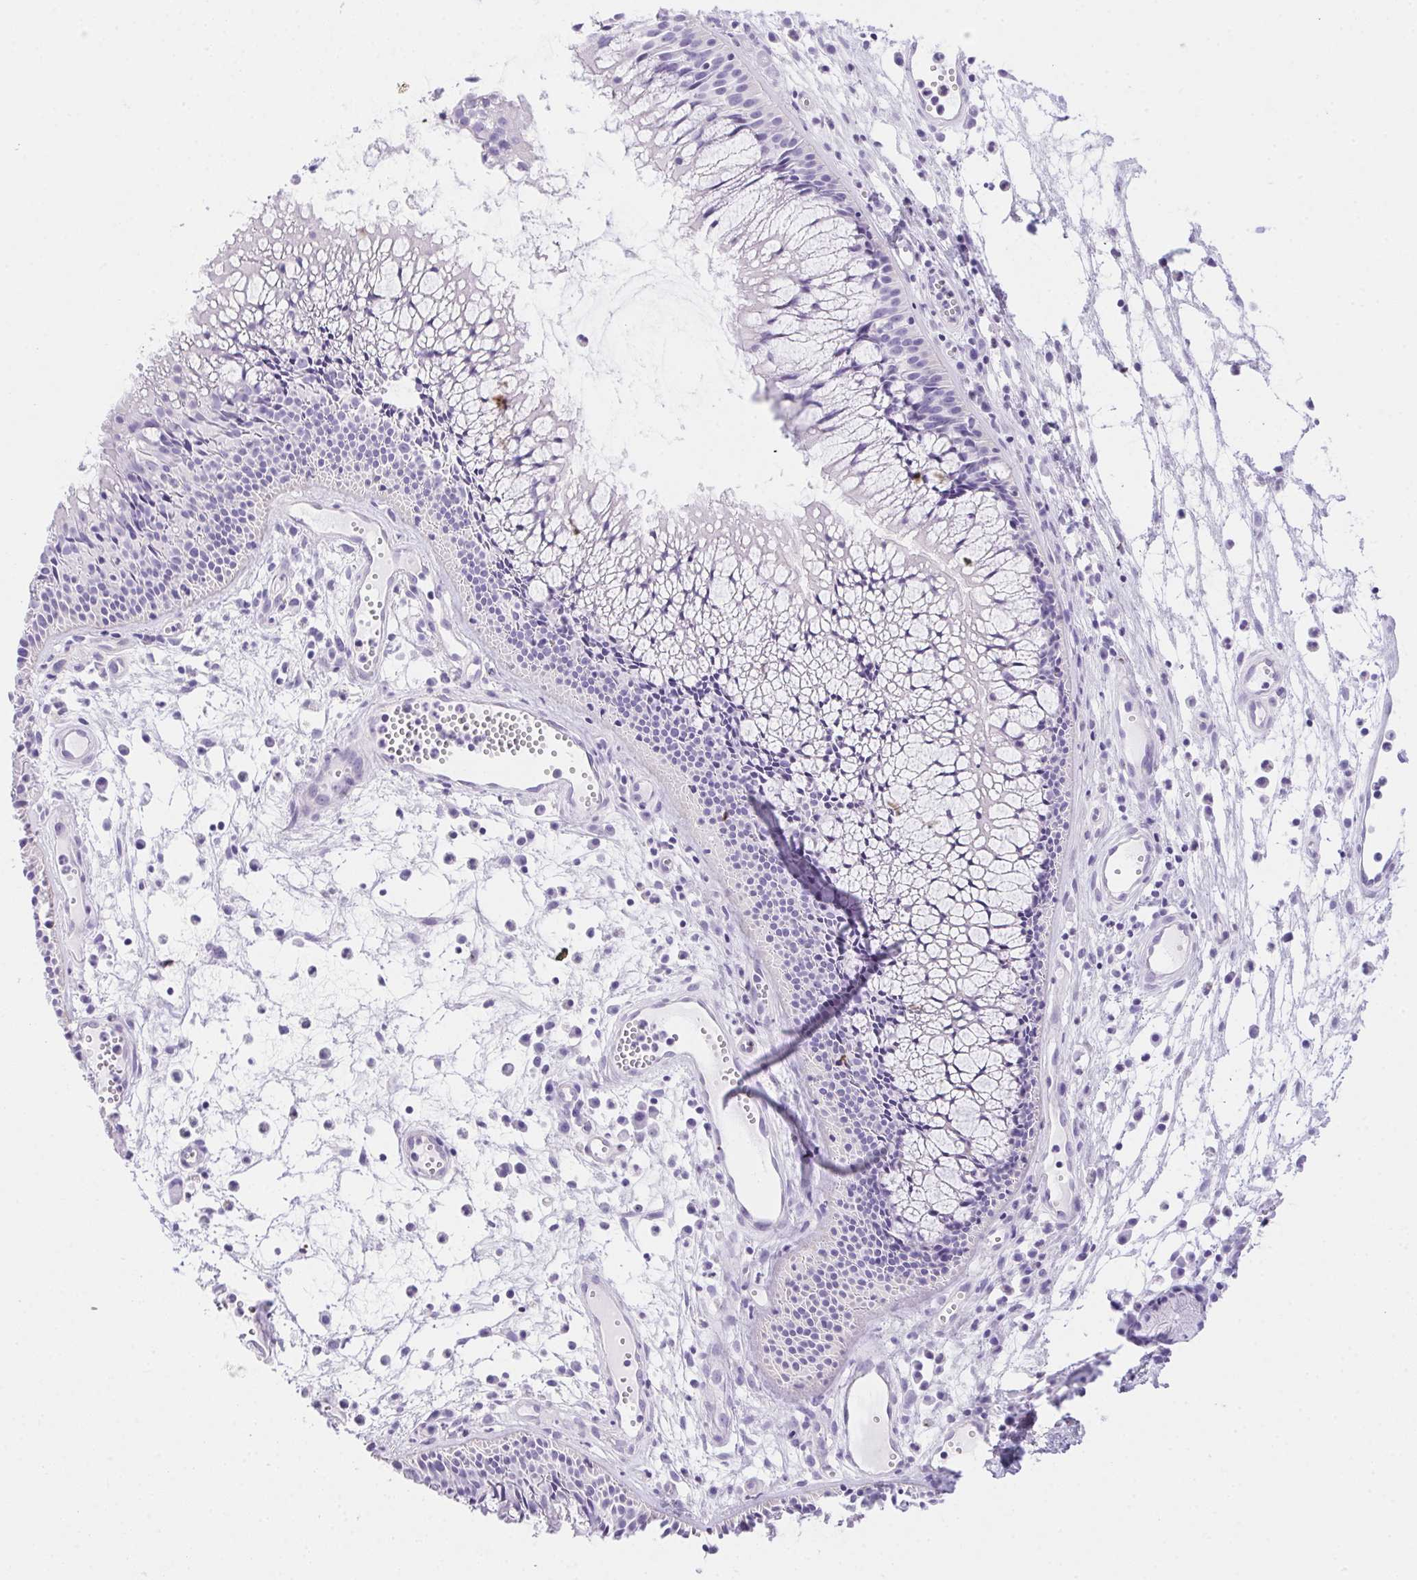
{"staining": {"intensity": "negative", "quantity": "none", "location": "none"}, "tissue": "nasopharynx", "cell_type": "Respiratory epithelial cells", "image_type": "normal", "snomed": [{"axis": "morphology", "description": "Normal tissue, NOS"}, {"axis": "topography", "description": "Nasopharynx"}], "caption": "Immunohistochemistry (IHC) of normal human nasopharynx displays no expression in respiratory epithelial cells.", "gene": "SPACA5B", "patient": {"sex": "male", "age": 31}}